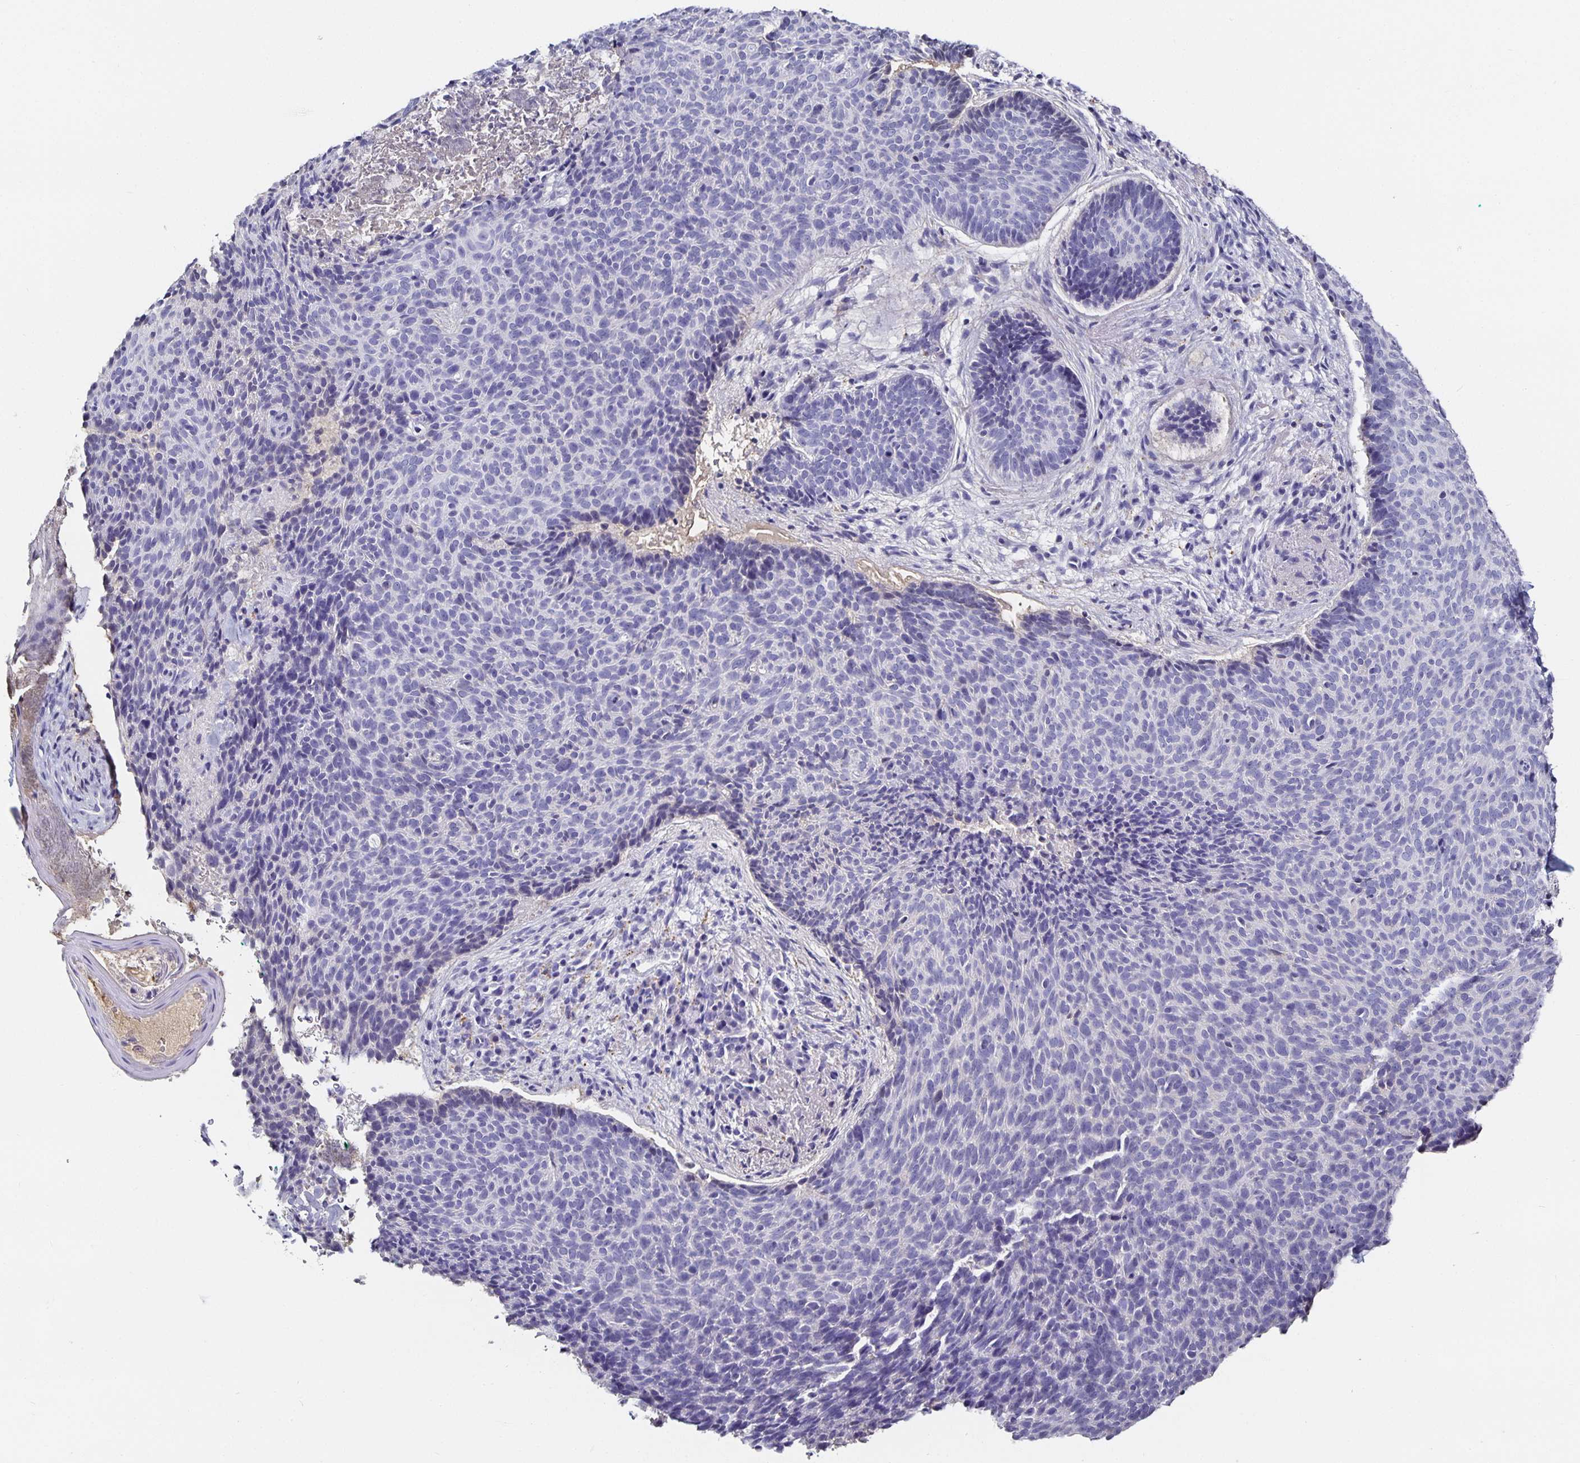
{"staining": {"intensity": "negative", "quantity": "none", "location": "none"}, "tissue": "skin cancer", "cell_type": "Tumor cells", "image_type": "cancer", "snomed": [{"axis": "morphology", "description": "Basal cell carcinoma"}, {"axis": "topography", "description": "Skin"}, {"axis": "topography", "description": "Skin of head"}], "caption": "Immunohistochemistry histopathology image of neoplastic tissue: human basal cell carcinoma (skin) stained with DAB (3,3'-diaminobenzidine) displays no significant protein expression in tumor cells.", "gene": "TTR", "patient": {"sex": "female", "age": 92}}